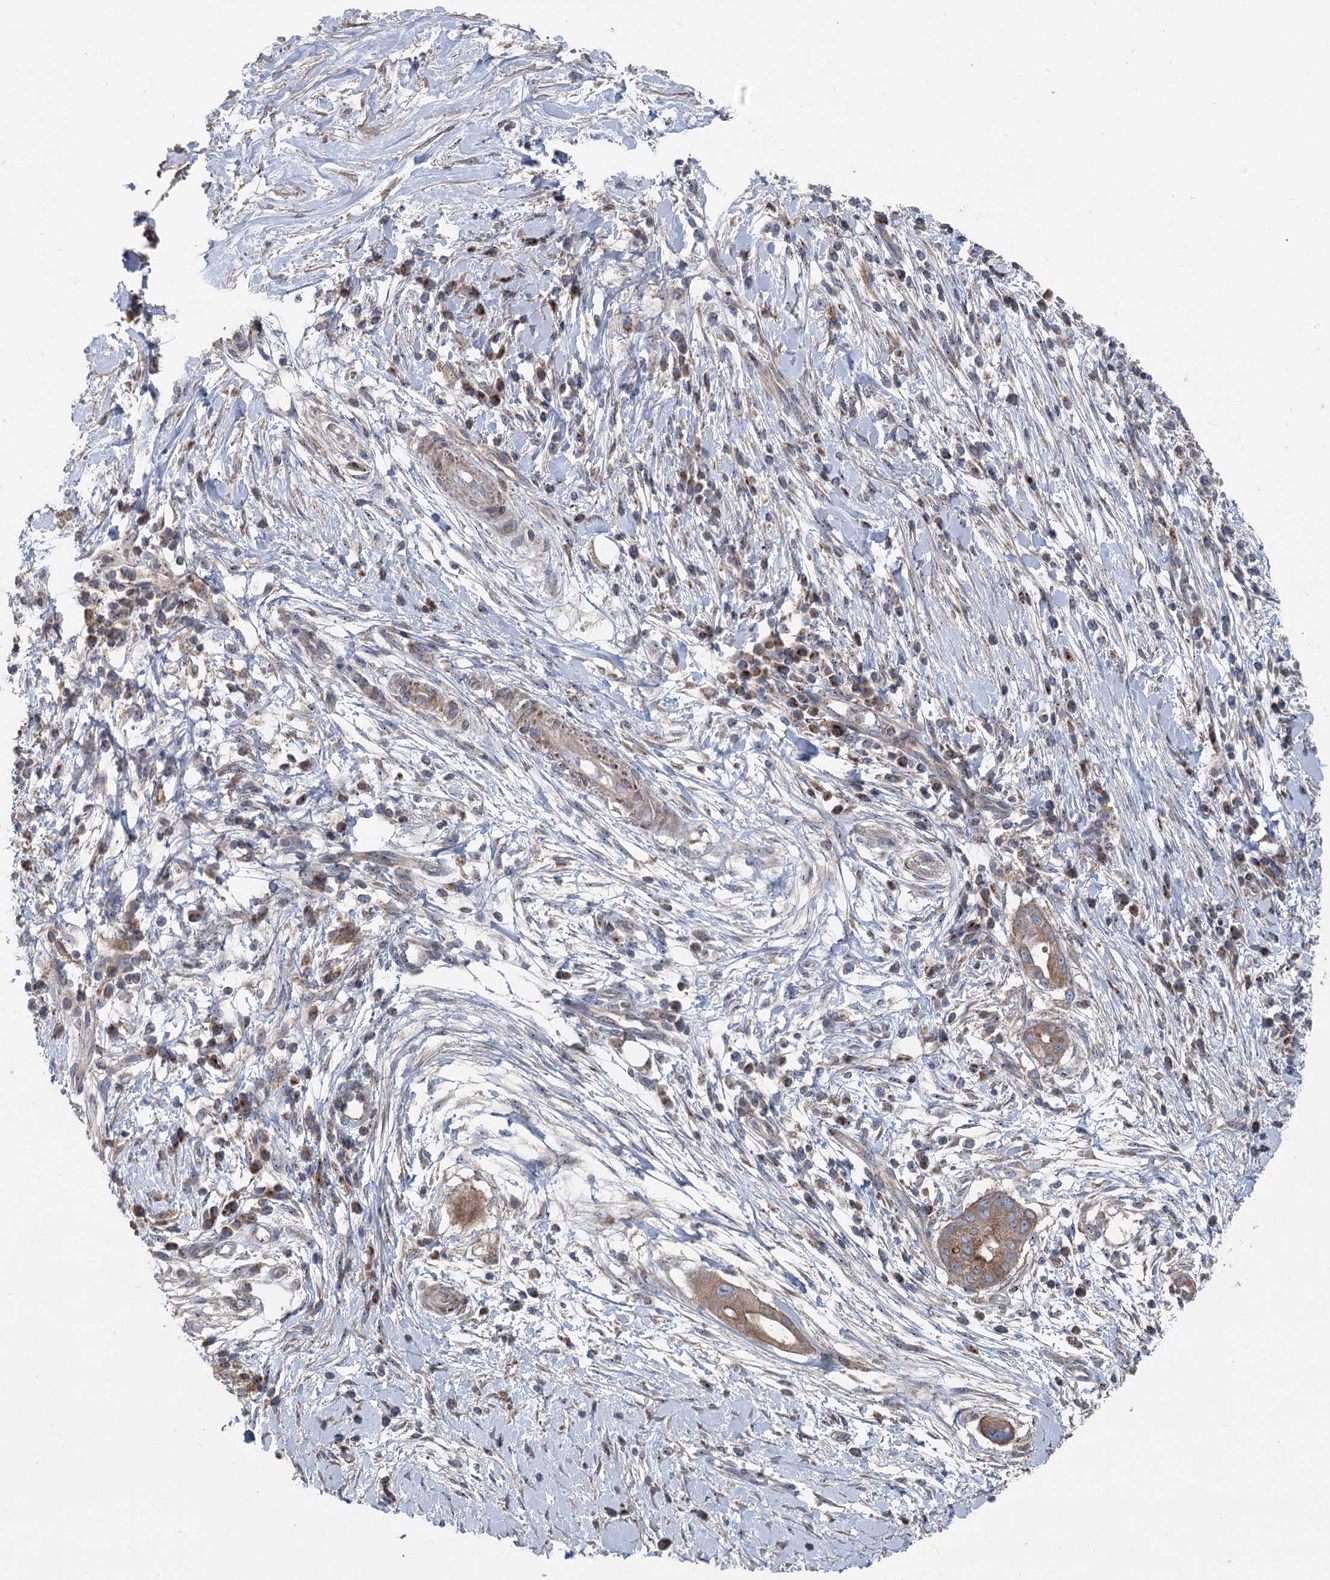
{"staining": {"intensity": "moderate", "quantity": ">75%", "location": "cytoplasmic/membranous"}, "tissue": "pancreatic cancer", "cell_type": "Tumor cells", "image_type": "cancer", "snomed": [{"axis": "morphology", "description": "Adenocarcinoma, NOS"}, {"axis": "topography", "description": "Pancreas"}], "caption": "Immunohistochemical staining of human pancreatic adenocarcinoma demonstrates medium levels of moderate cytoplasmic/membranous protein expression in approximately >75% of tumor cells. (Brightfield microscopy of DAB IHC at high magnification).", "gene": "MARK2", "patient": {"sex": "male", "age": 68}}